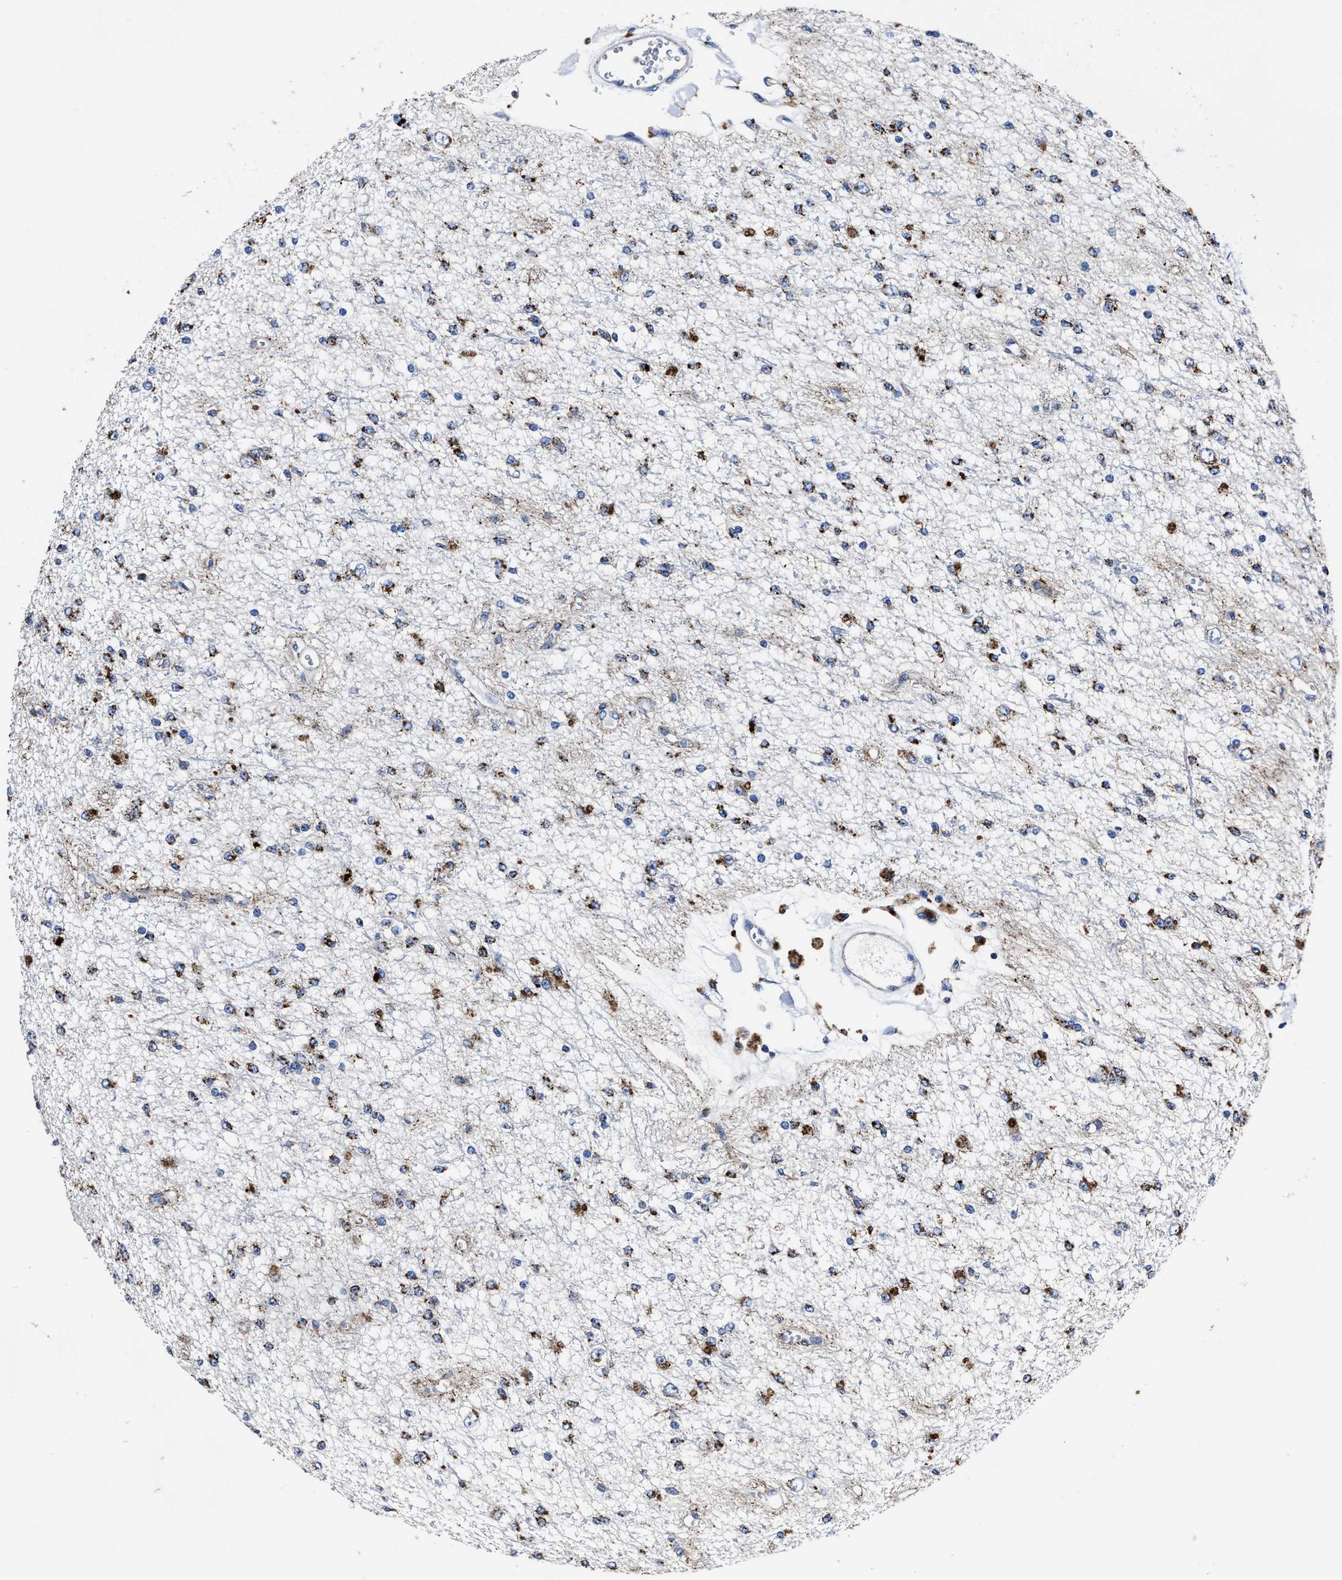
{"staining": {"intensity": "strong", "quantity": "25%-75%", "location": "cytoplasmic/membranous"}, "tissue": "glioma", "cell_type": "Tumor cells", "image_type": "cancer", "snomed": [{"axis": "morphology", "description": "Glioma, malignant, Low grade"}, {"axis": "topography", "description": "Brain"}], "caption": "Human glioma stained for a protein (brown) demonstrates strong cytoplasmic/membranous positive staining in approximately 25%-75% of tumor cells.", "gene": "LAMTOR4", "patient": {"sex": "male", "age": 38}}